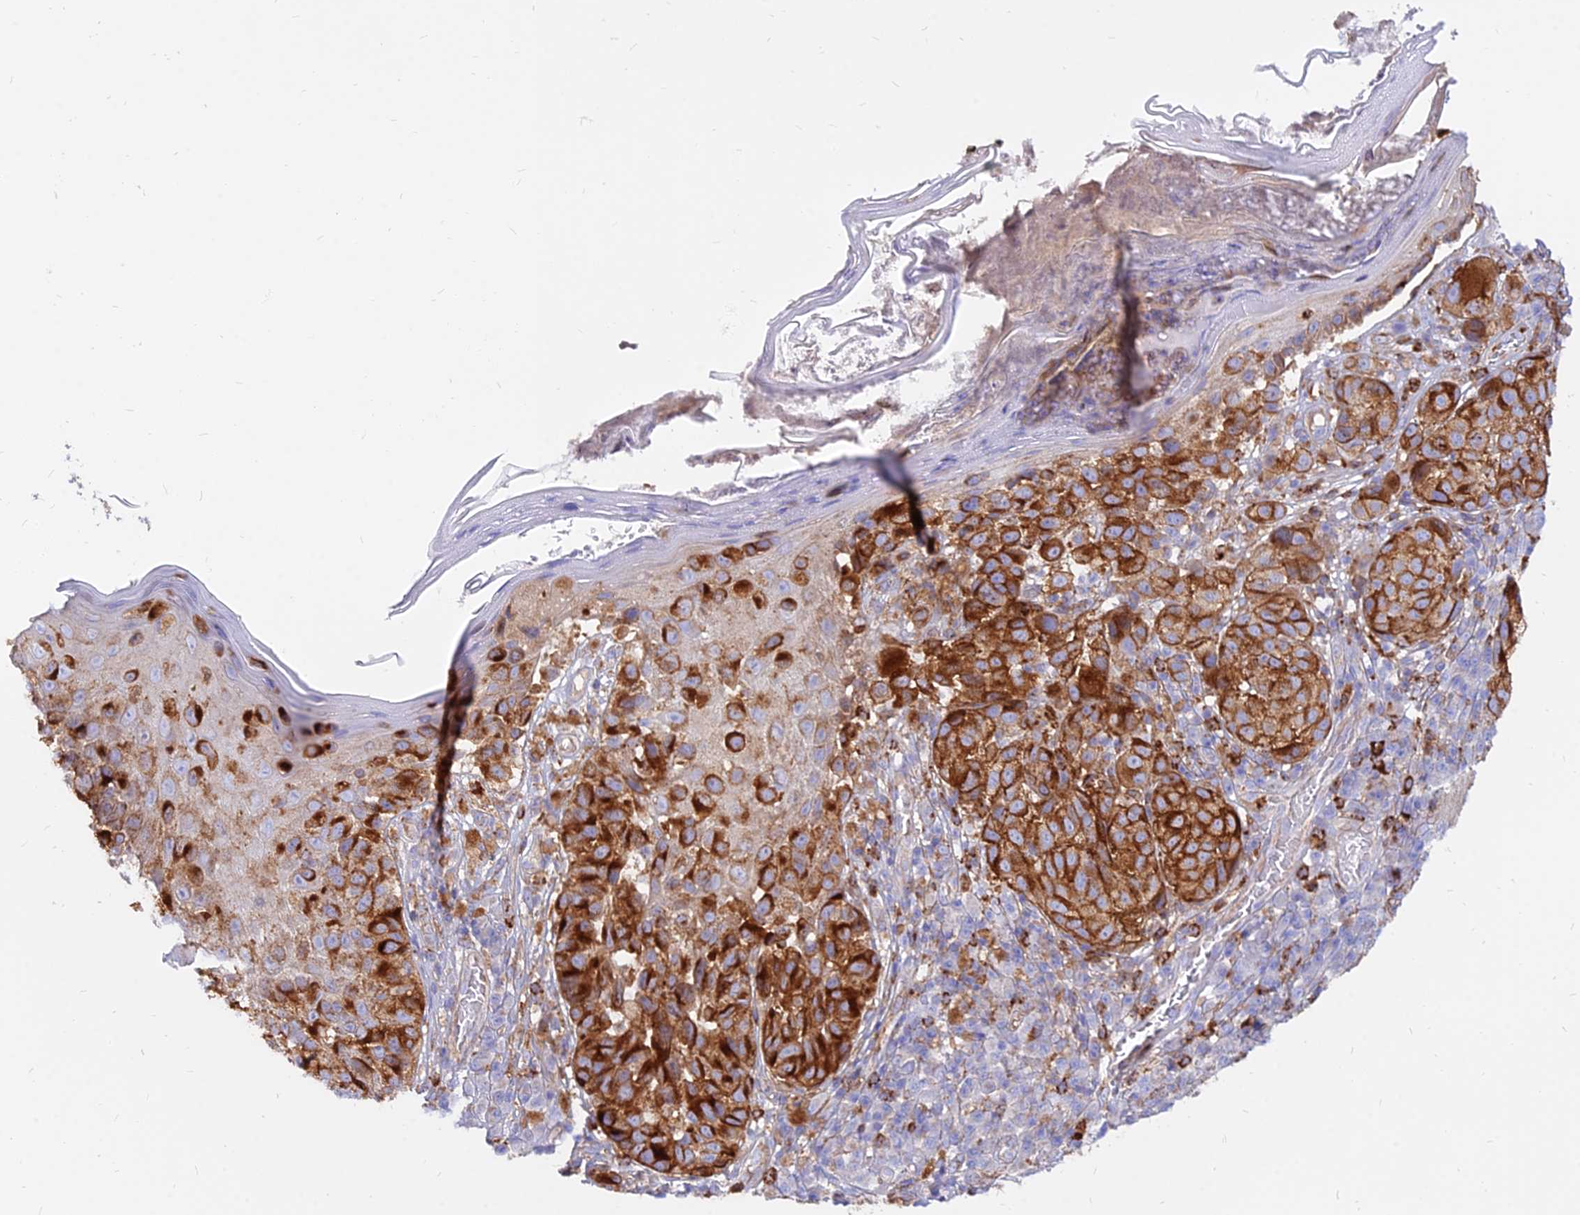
{"staining": {"intensity": "strong", "quantity": ">75%", "location": "cytoplasmic/membranous"}, "tissue": "melanoma", "cell_type": "Tumor cells", "image_type": "cancer", "snomed": [{"axis": "morphology", "description": "Malignant melanoma, NOS"}, {"axis": "topography", "description": "Skin"}], "caption": "Melanoma was stained to show a protein in brown. There is high levels of strong cytoplasmic/membranous expression in about >75% of tumor cells.", "gene": "AGTRAP", "patient": {"sex": "male", "age": 38}}